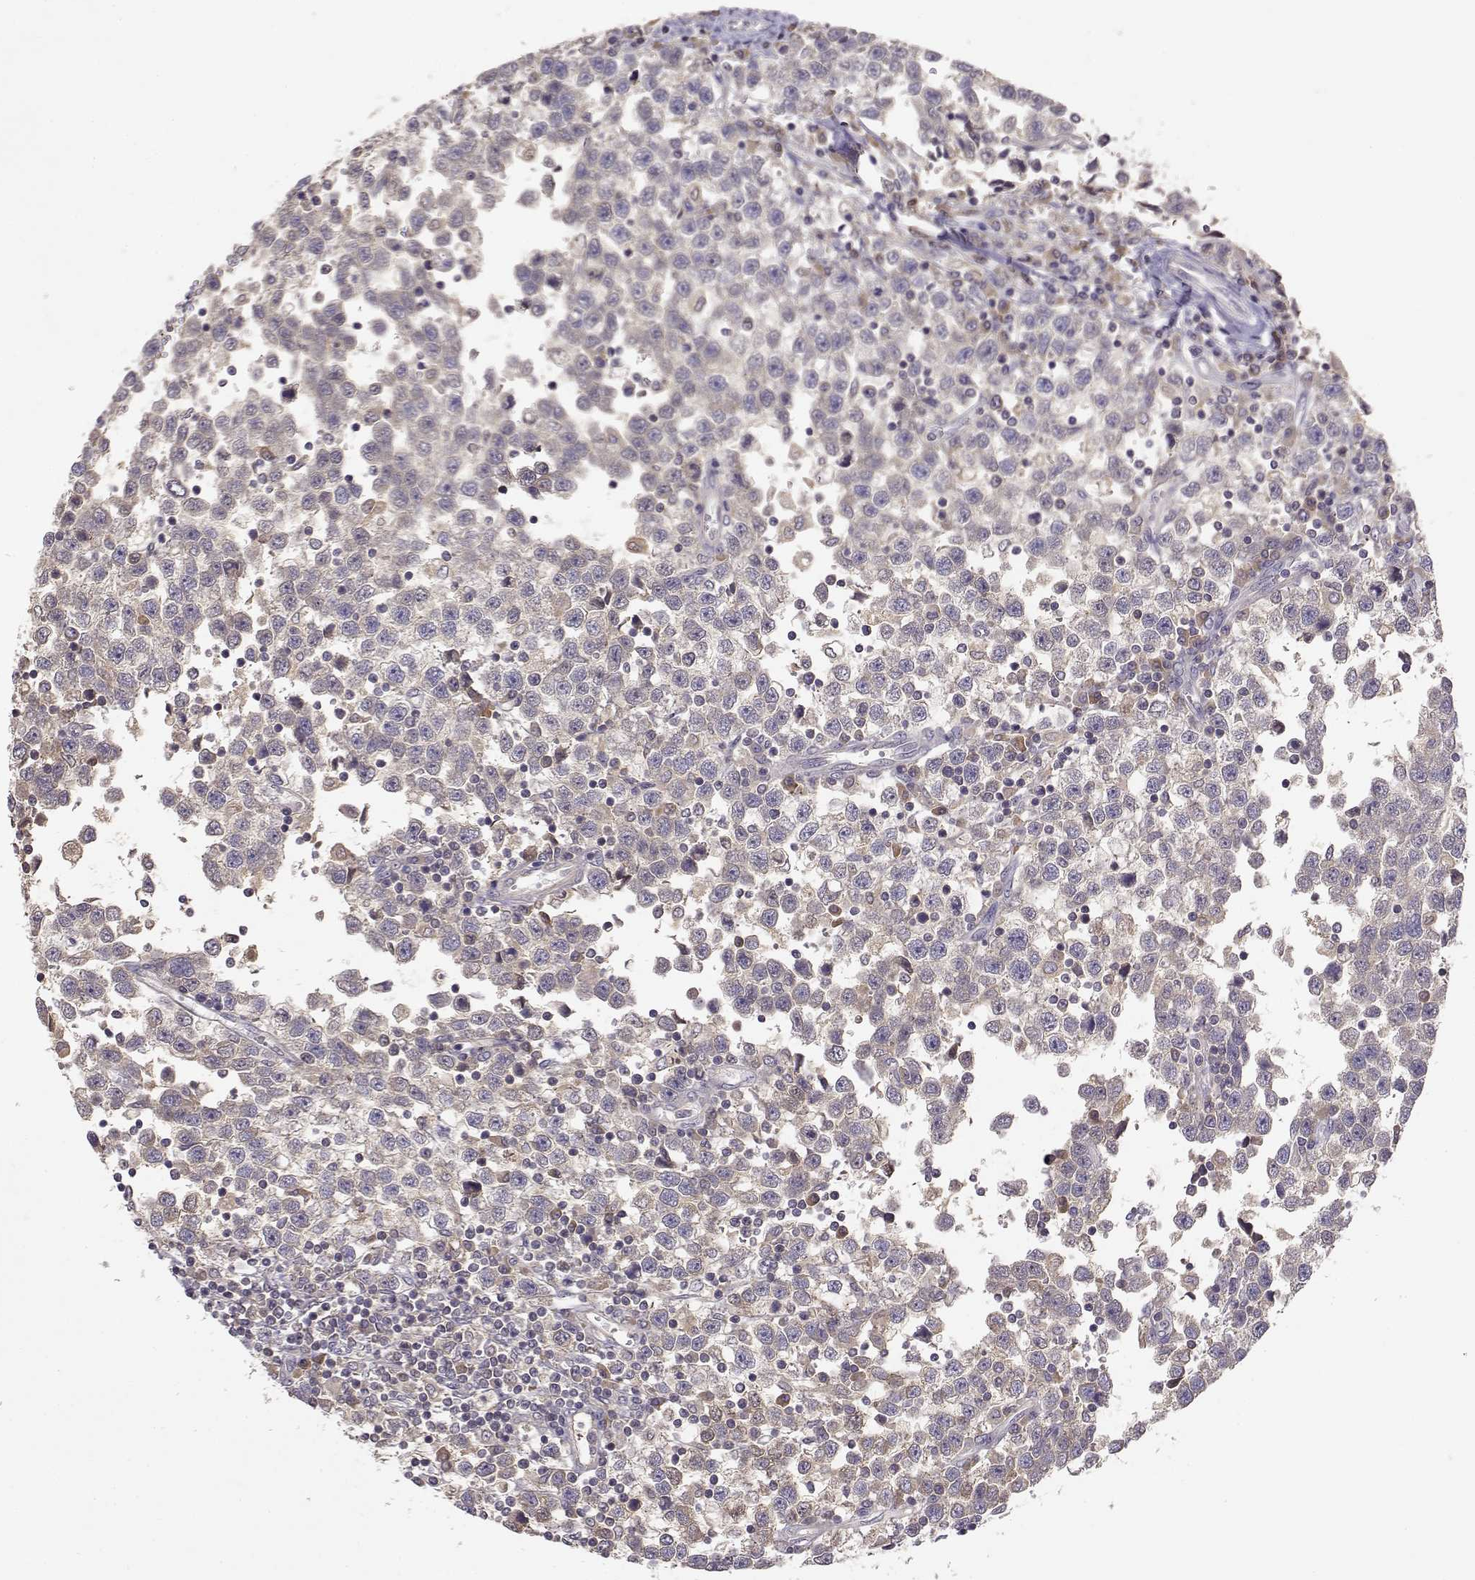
{"staining": {"intensity": "weak", "quantity": "<25%", "location": "cytoplasmic/membranous"}, "tissue": "testis cancer", "cell_type": "Tumor cells", "image_type": "cancer", "snomed": [{"axis": "morphology", "description": "Seminoma, NOS"}, {"axis": "topography", "description": "Testis"}], "caption": "A high-resolution micrograph shows immunohistochemistry (IHC) staining of seminoma (testis), which exhibits no significant positivity in tumor cells.", "gene": "TACR1", "patient": {"sex": "male", "age": 34}}